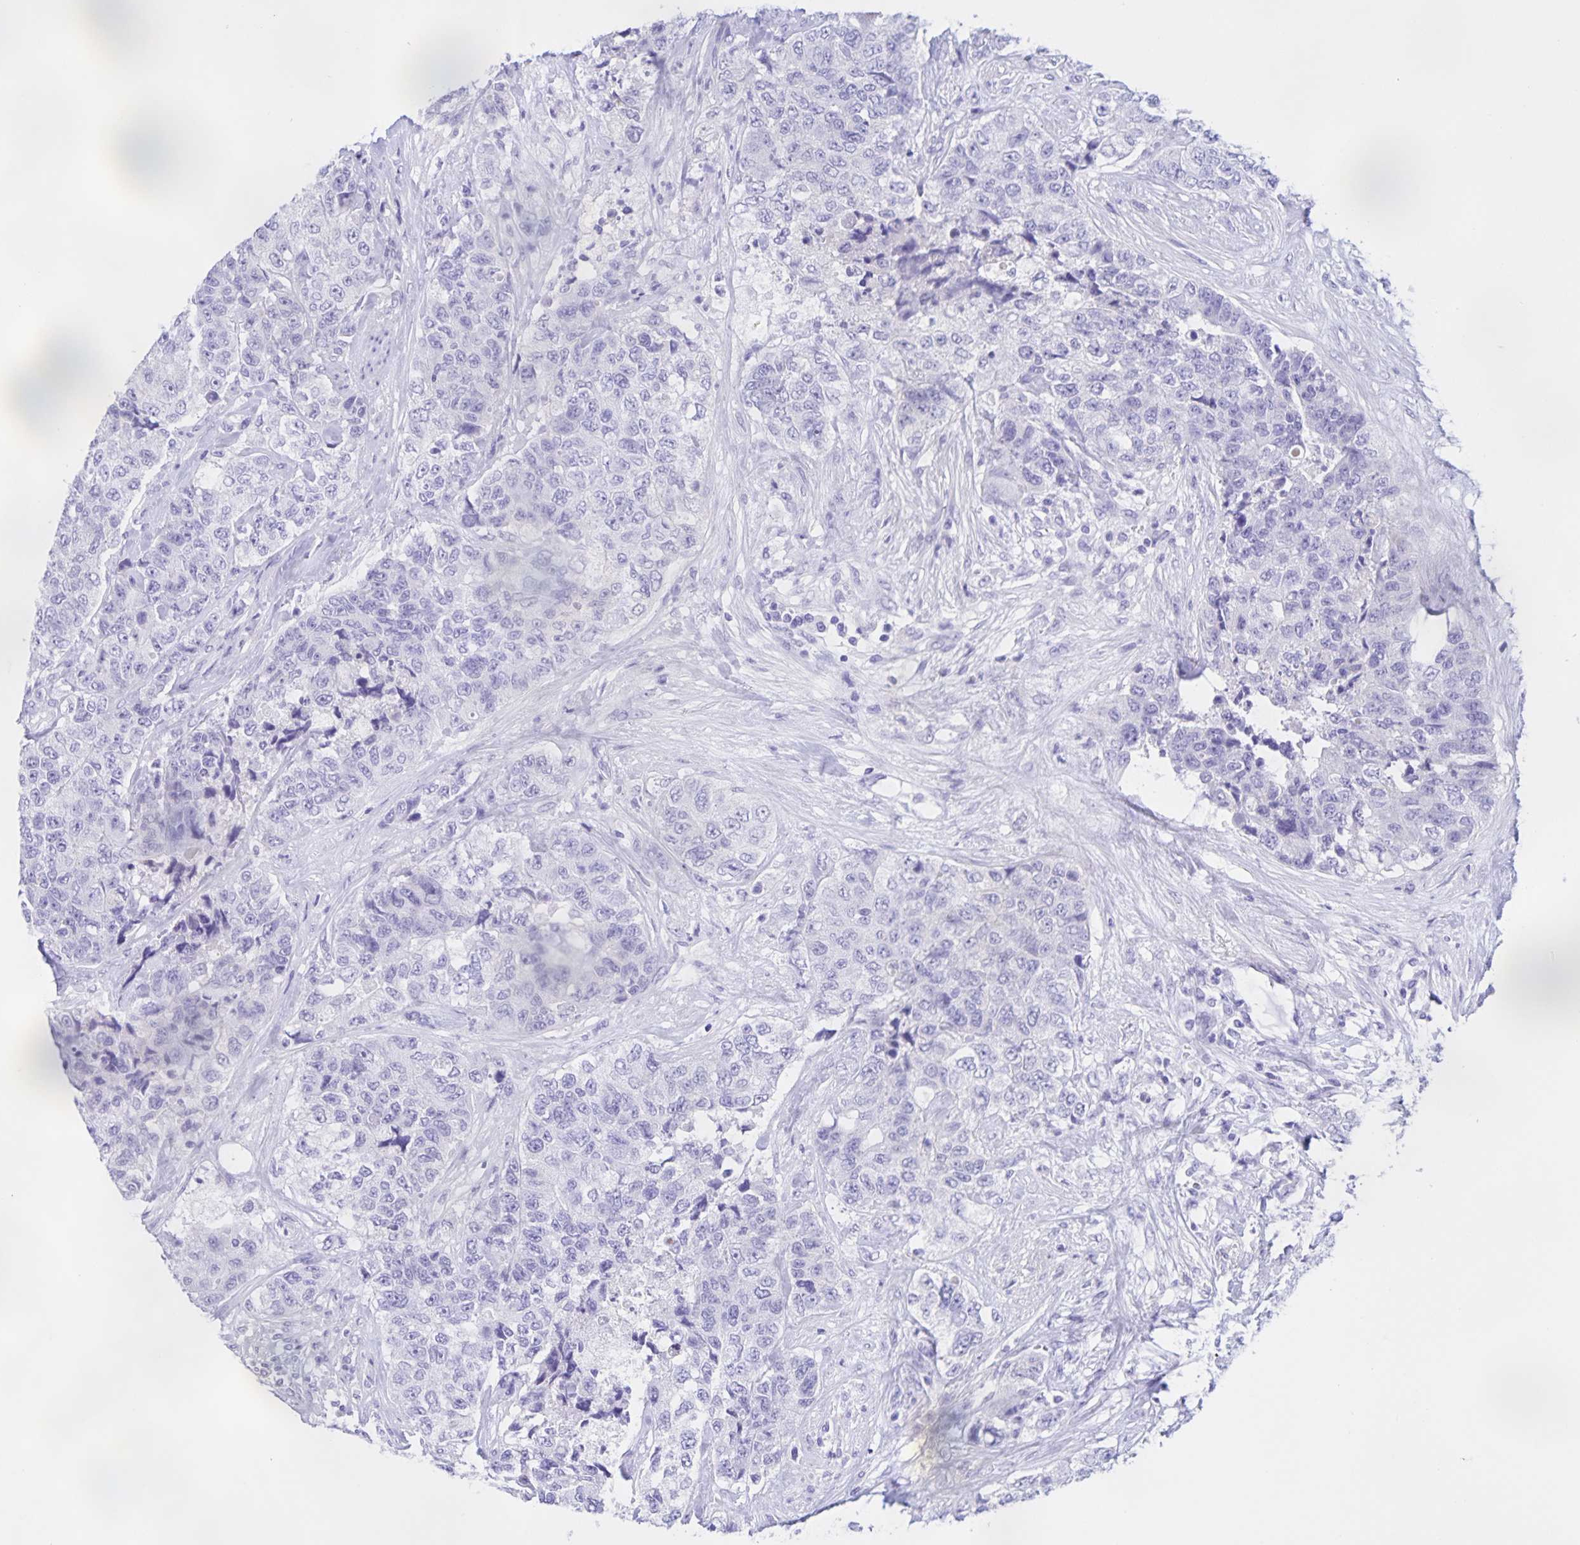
{"staining": {"intensity": "negative", "quantity": "none", "location": "none"}, "tissue": "urothelial cancer", "cell_type": "Tumor cells", "image_type": "cancer", "snomed": [{"axis": "morphology", "description": "Urothelial carcinoma, High grade"}, {"axis": "topography", "description": "Urinary bladder"}], "caption": "Immunohistochemistry (IHC) micrograph of urothelial cancer stained for a protein (brown), which shows no expression in tumor cells.", "gene": "CATSPER4", "patient": {"sex": "female", "age": 78}}